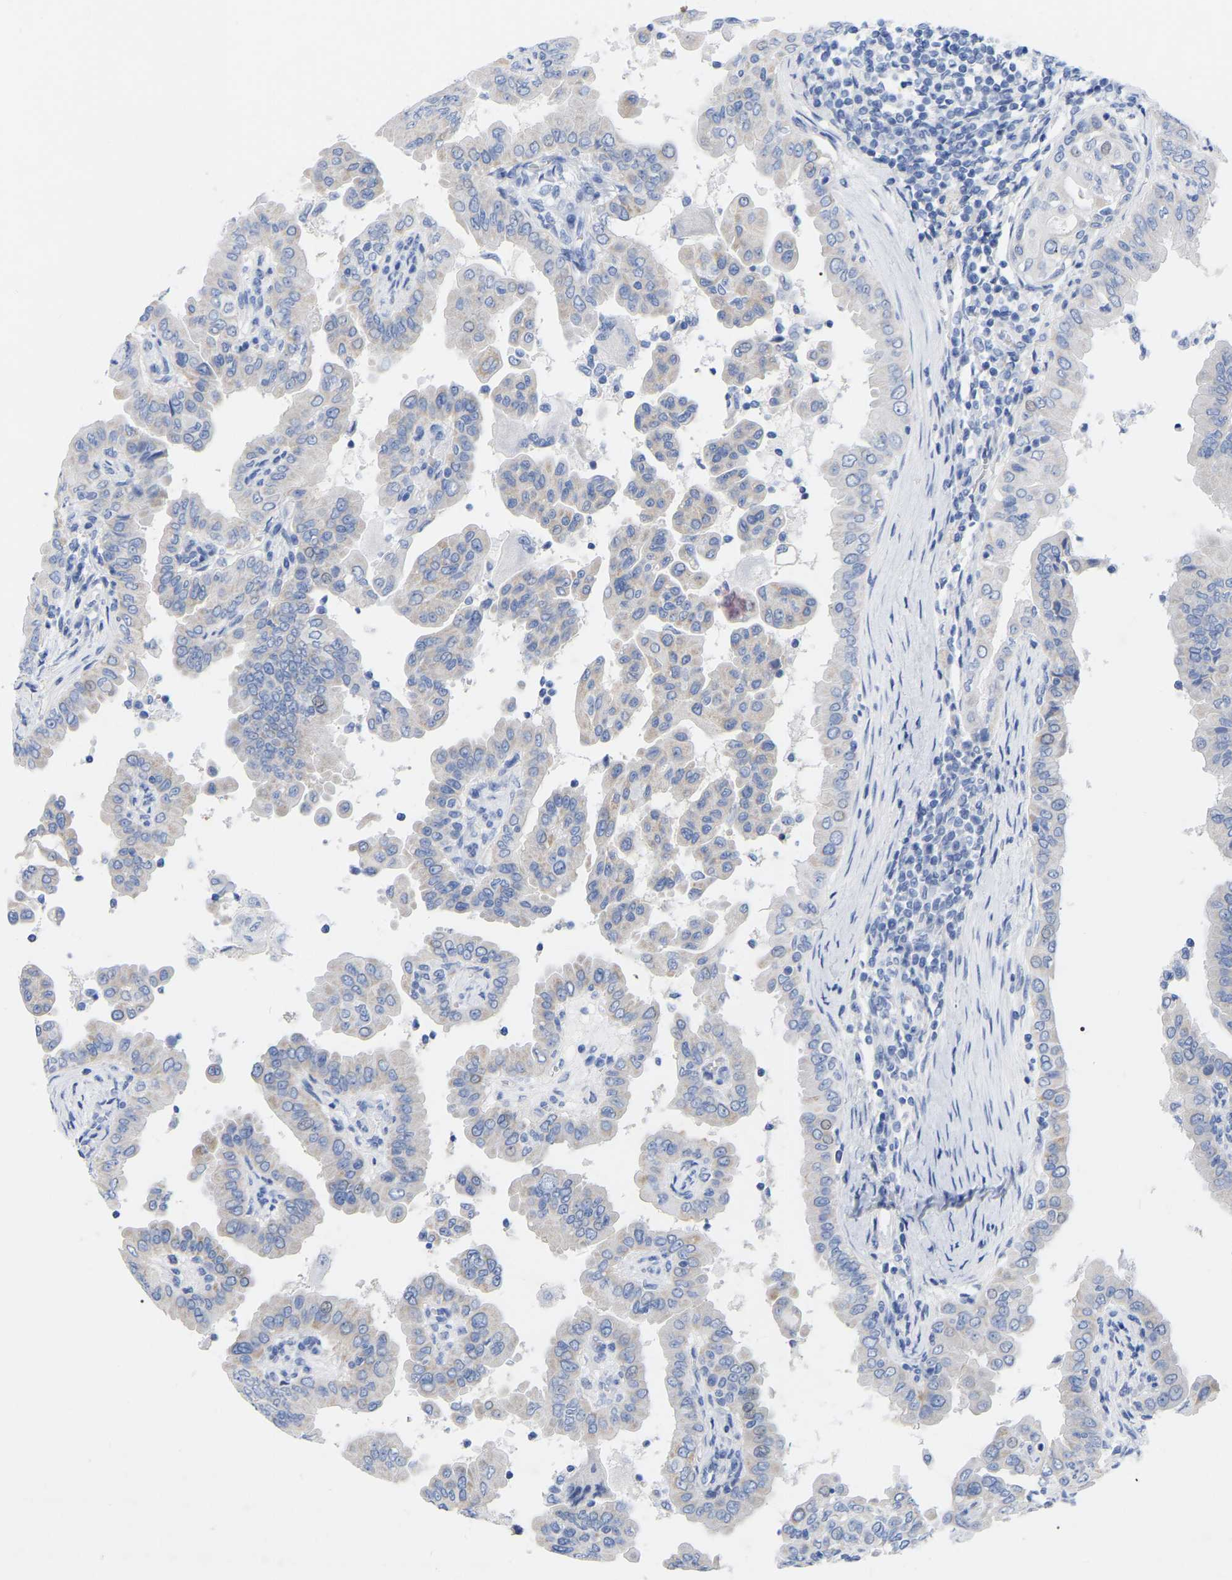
{"staining": {"intensity": "negative", "quantity": "none", "location": "none"}, "tissue": "thyroid cancer", "cell_type": "Tumor cells", "image_type": "cancer", "snomed": [{"axis": "morphology", "description": "Papillary adenocarcinoma, NOS"}, {"axis": "topography", "description": "Thyroid gland"}], "caption": "The image shows no staining of tumor cells in thyroid papillary adenocarcinoma. (Stains: DAB (3,3'-diaminobenzidine) IHC with hematoxylin counter stain, Microscopy: brightfield microscopy at high magnification).", "gene": "ZNF629", "patient": {"sex": "male", "age": 33}}